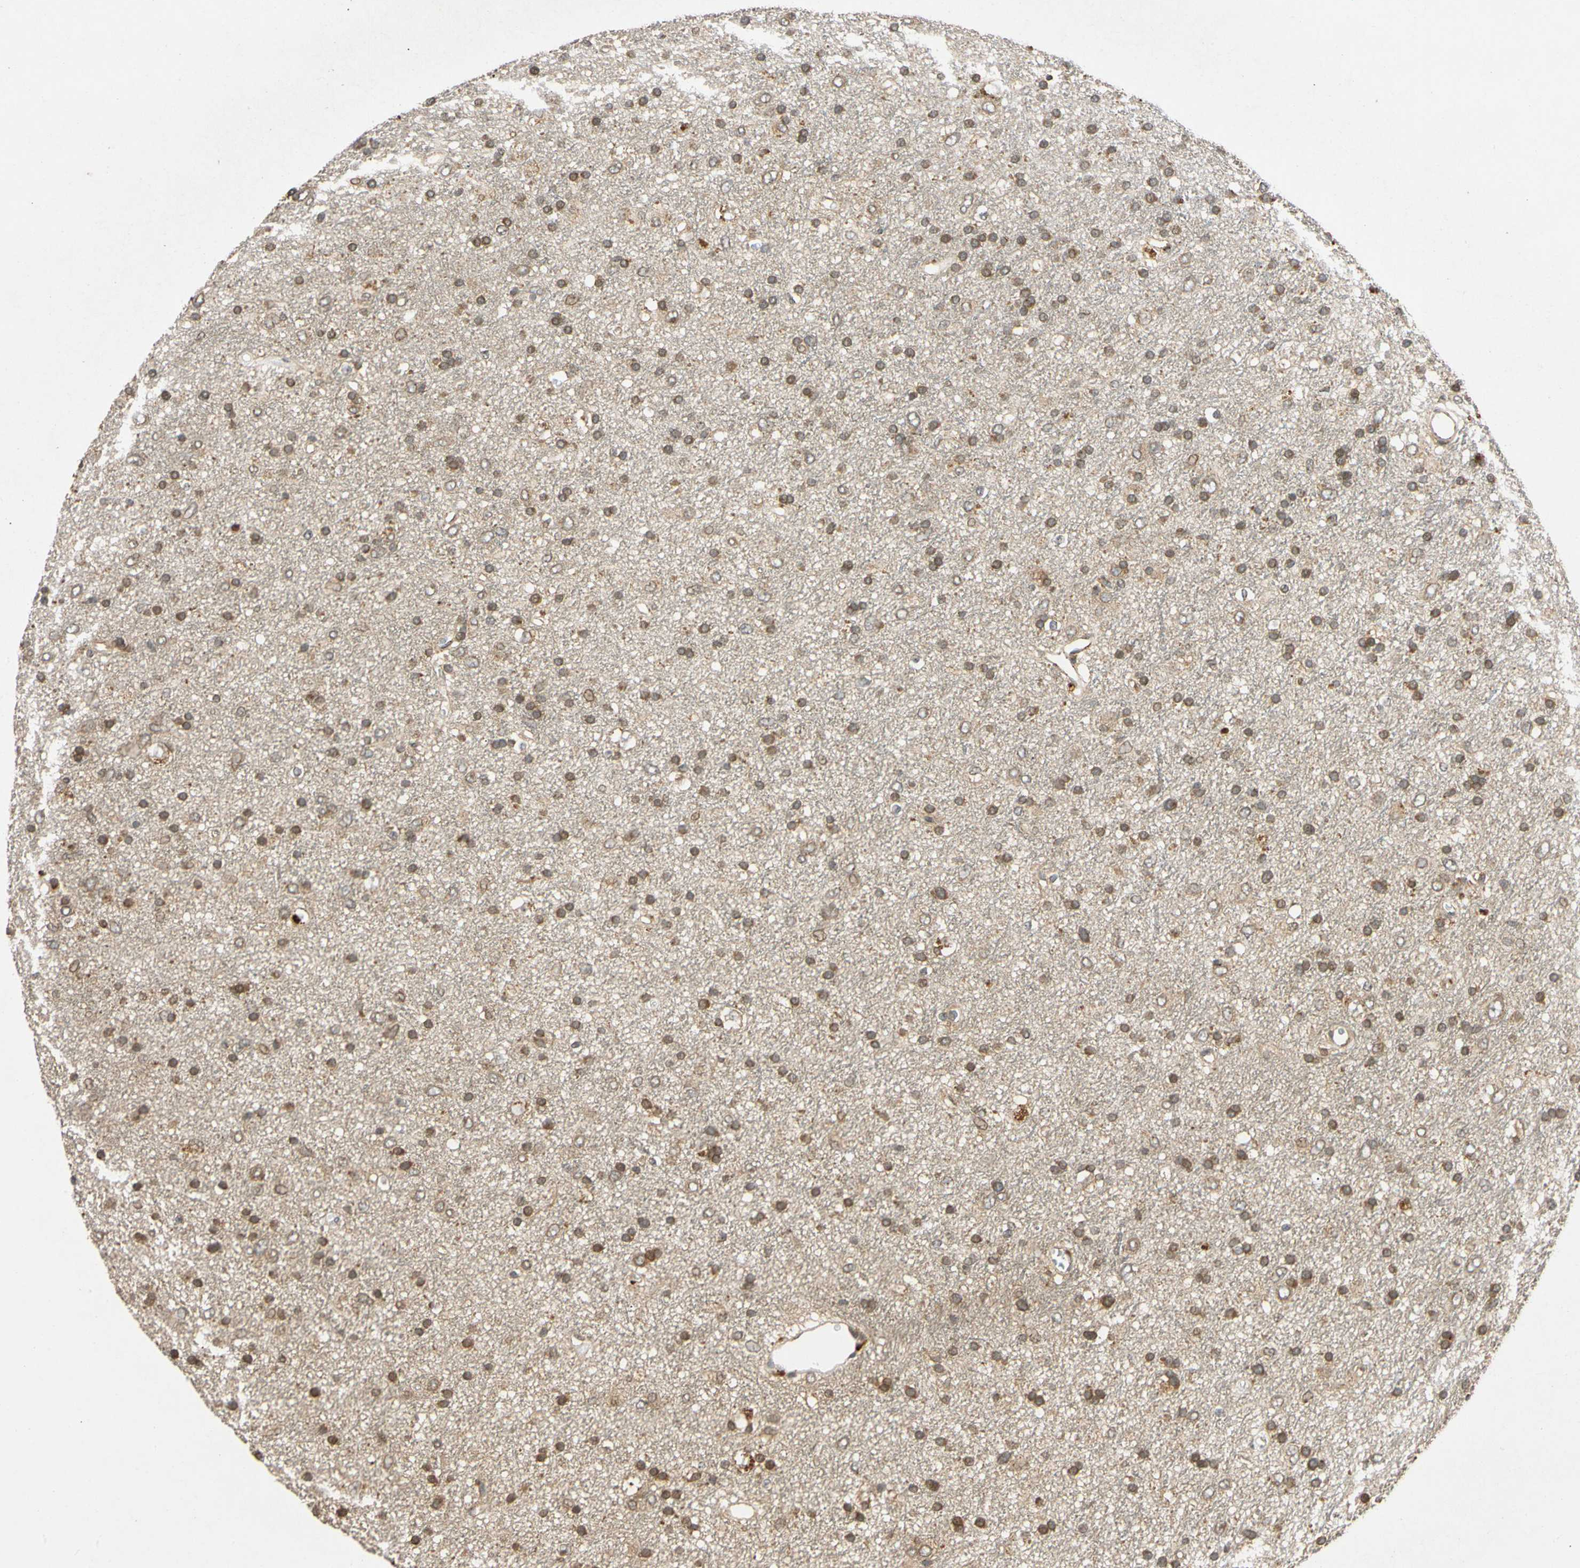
{"staining": {"intensity": "moderate", "quantity": ">75%", "location": "cytoplasmic/membranous"}, "tissue": "glioma", "cell_type": "Tumor cells", "image_type": "cancer", "snomed": [{"axis": "morphology", "description": "Glioma, malignant, Low grade"}, {"axis": "topography", "description": "Brain"}], "caption": "This is an image of immunohistochemistry (IHC) staining of malignant glioma (low-grade), which shows moderate expression in the cytoplasmic/membranous of tumor cells.", "gene": "MRPS22", "patient": {"sex": "male", "age": 77}}